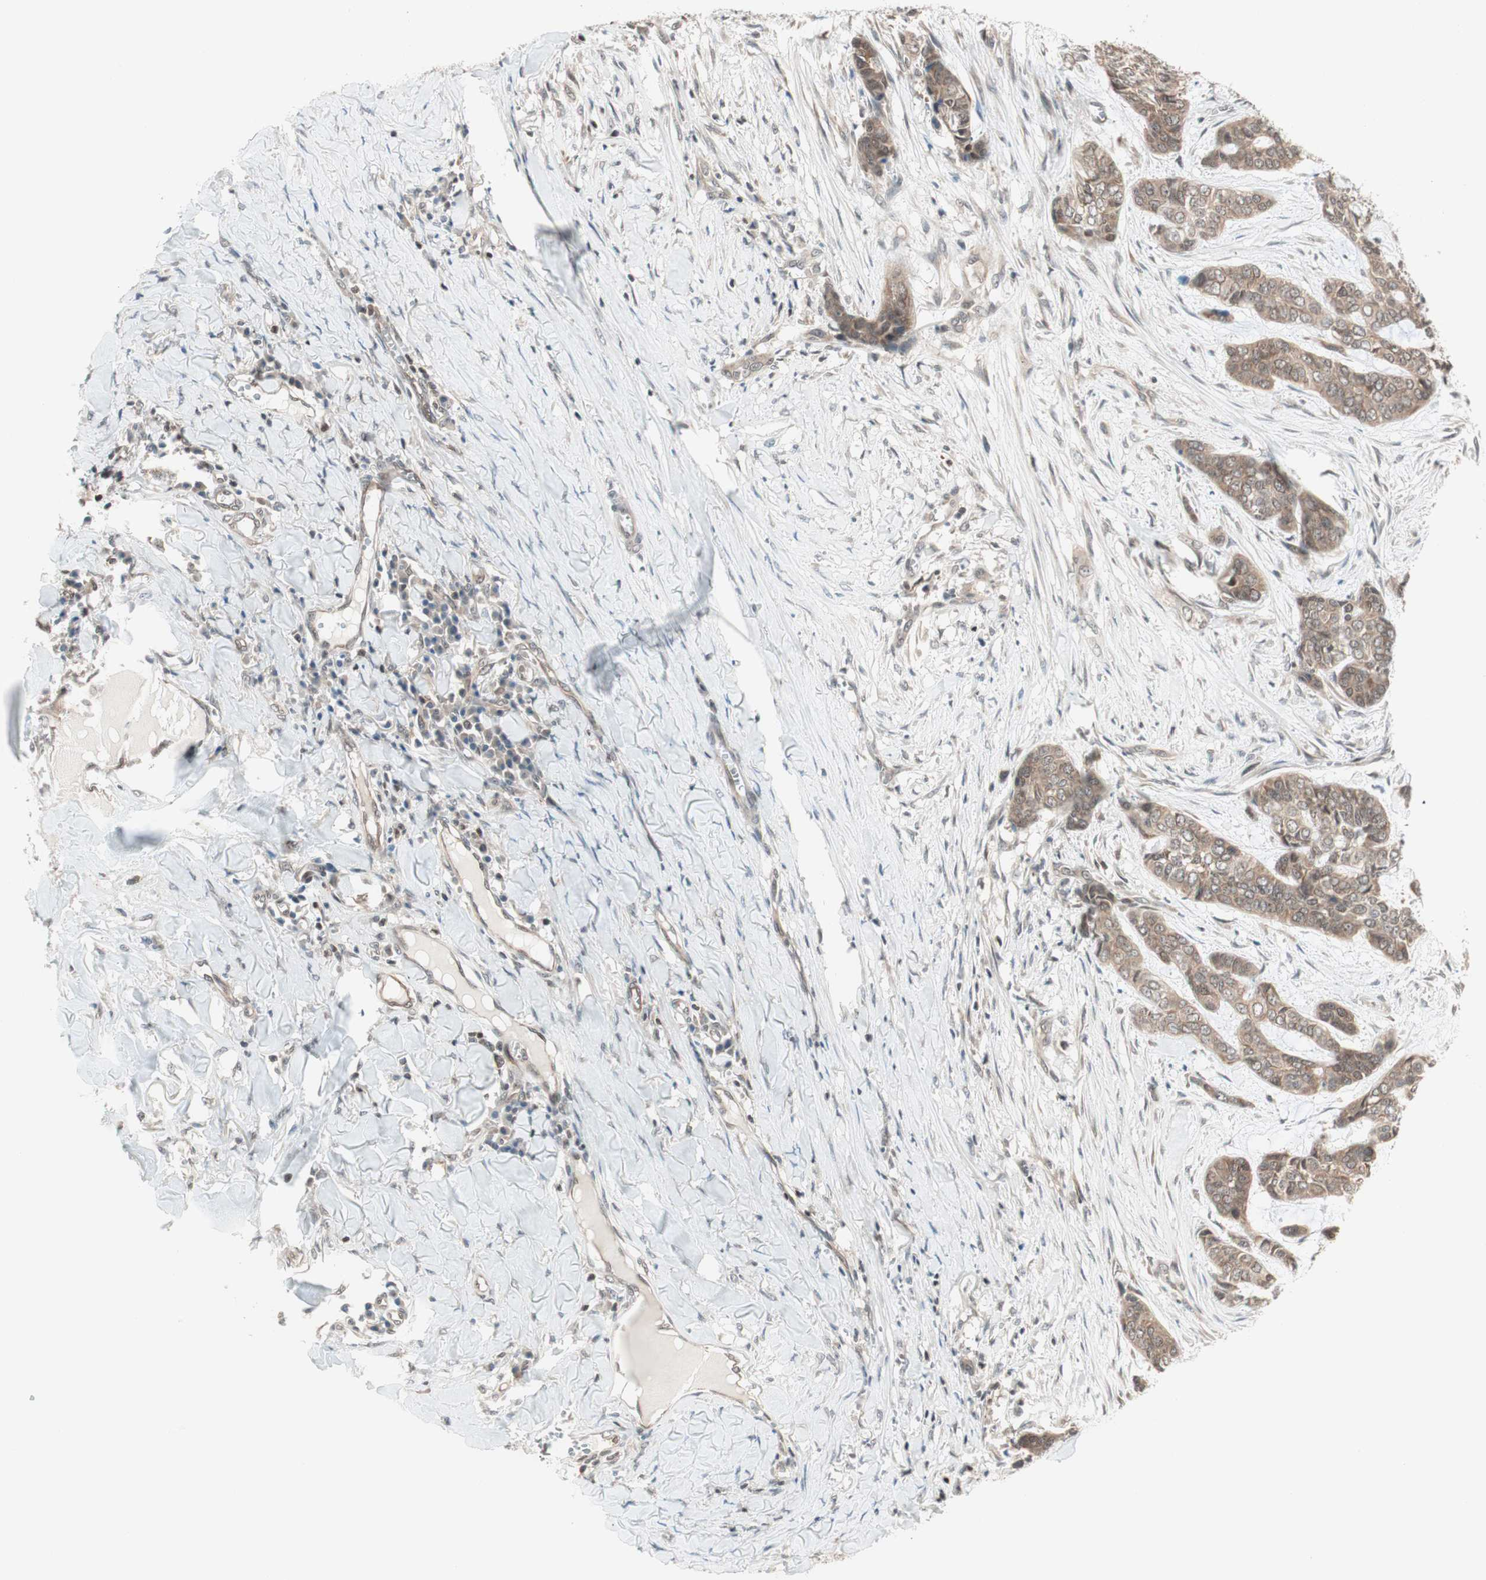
{"staining": {"intensity": "moderate", "quantity": ">75%", "location": "cytoplasmic/membranous"}, "tissue": "skin cancer", "cell_type": "Tumor cells", "image_type": "cancer", "snomed": [{"axis": "morphology", "description": "Basal cell carcinoma"}, {"axis": "topography", "description": "Skin"}], "caption": "A medium amount of moderate cytoplasmic/membranous positivity is present in about >75% of tumor cells in skin cancer (basal cell carcinoma) tissue.", "gene": "UBE2I", "patient": {"sex": "female", "age": 64}}